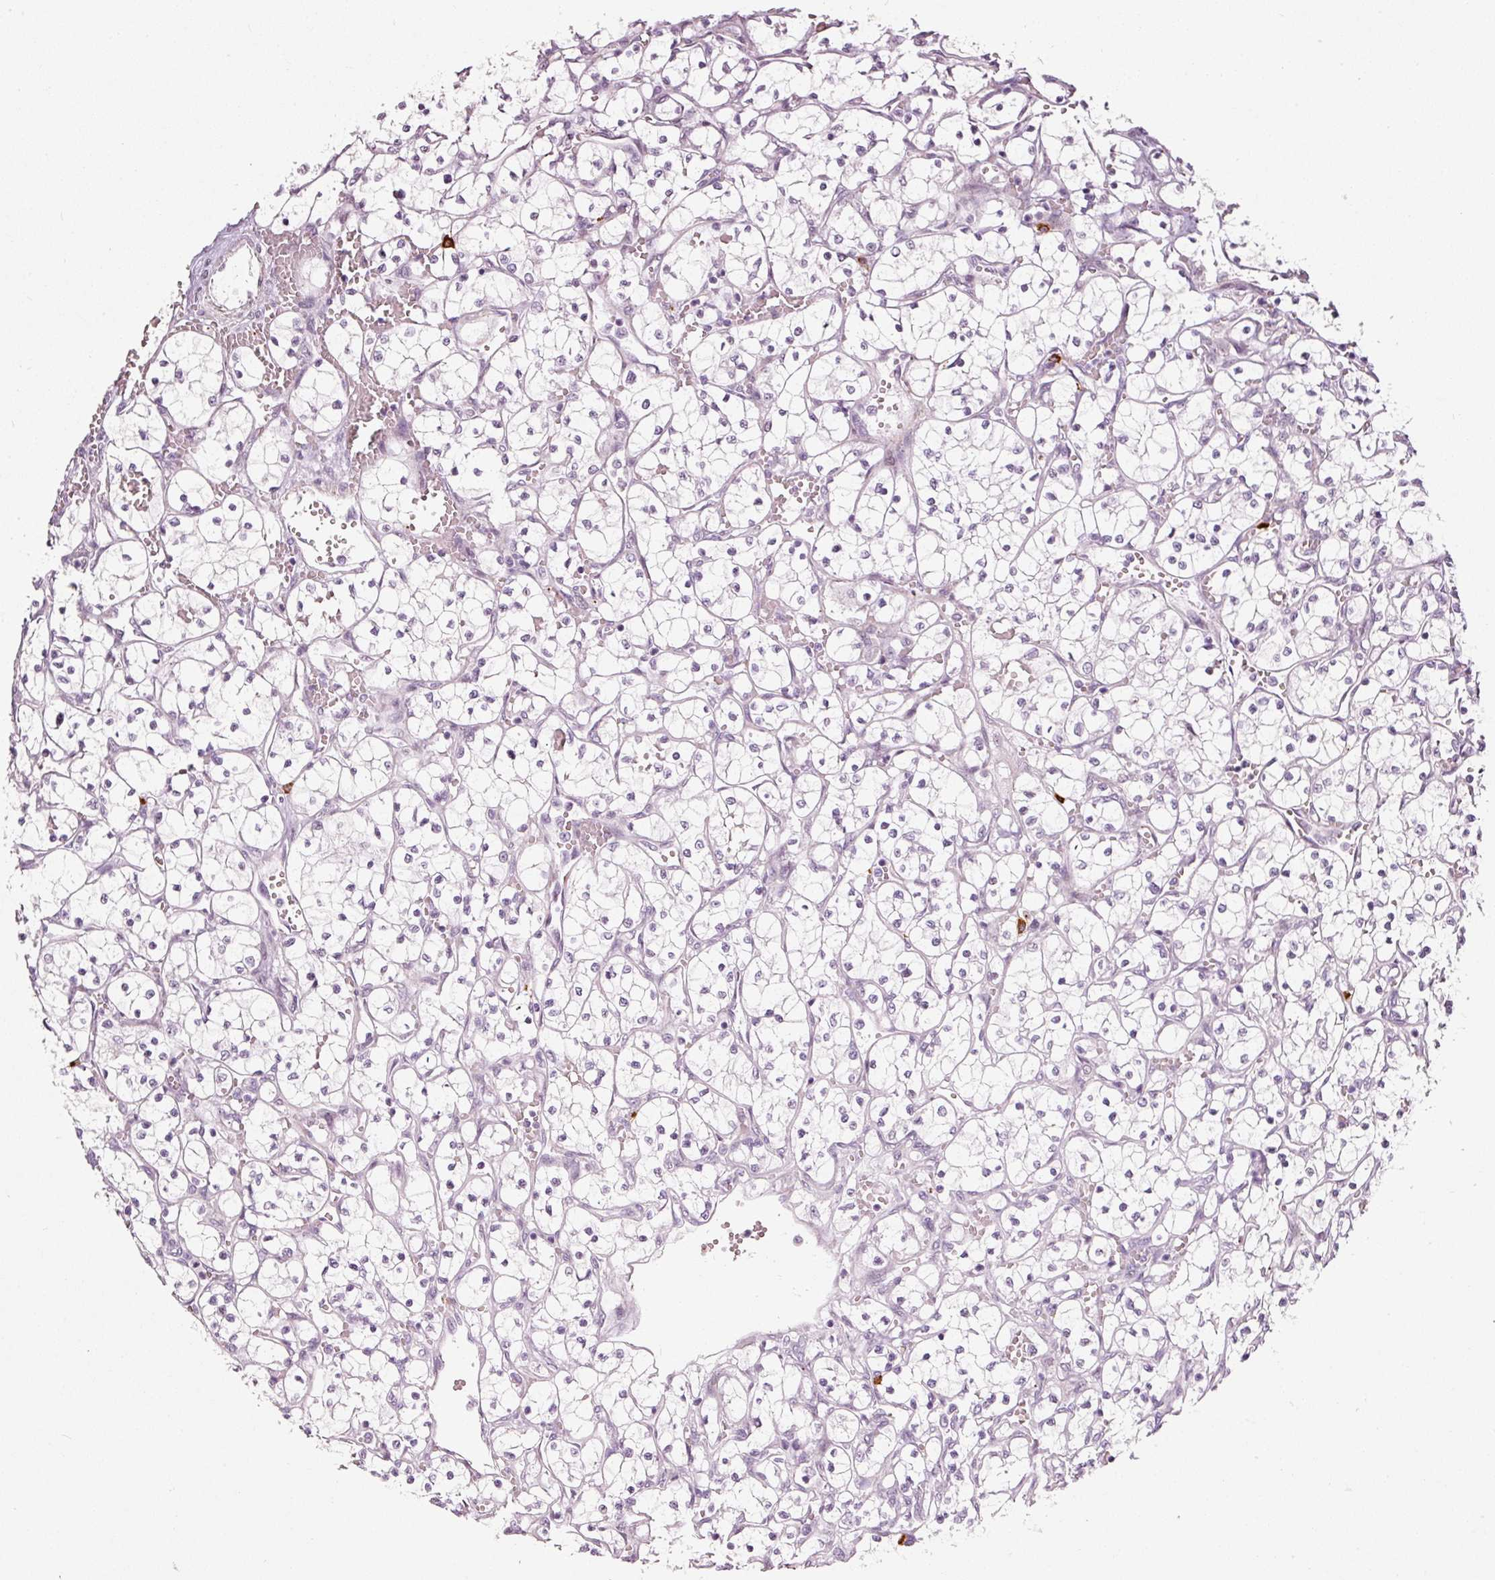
{"staining": {"intensity": "negative", "quantity": "none", "location": "none"}, "tissue": "renal cancer", "cell_type": "Tumor cells", "image_type": "cancer", "snomed": [{"axis": "morphology", "description": "Adenocarcinoma, NOS"}, {"axis": "topography", "description": "Kidney"}], "caption": "Immunohistochemistry (IHC) of human renal adenocarcinoma exhibits no expression in tumor cells.", "gene": "MXRA8", "patient": {"sex": "female", "age": 69}}